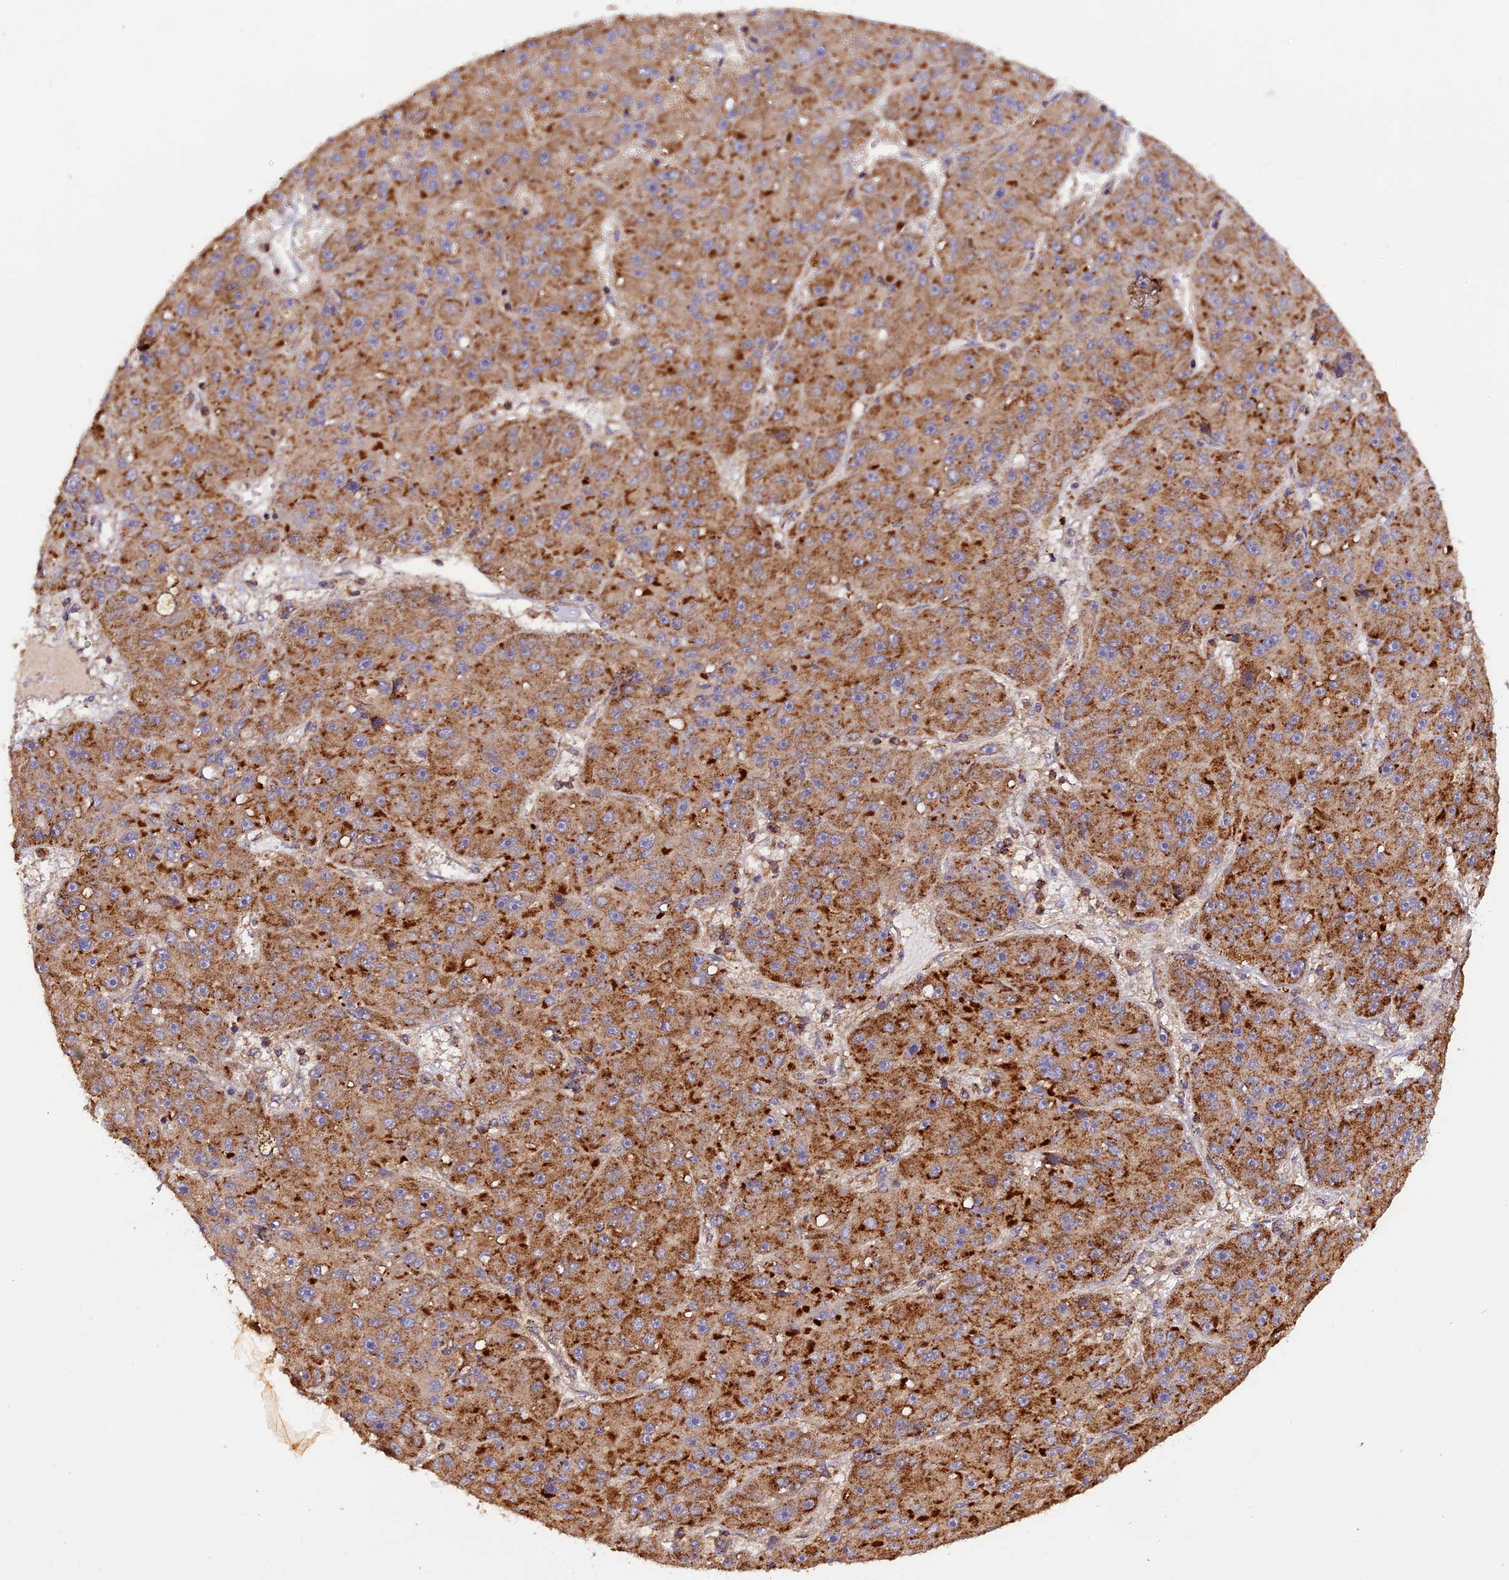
{"staining": {"intensity": "strong", "quantity": ">75%", "location": "cytoplasmic/membranous"}, "tissue": "liver cancer", "cell_type": "Tumor cells", "image_type": "cancer", "snomed": [{"axis": "morphology", "description": "Carcinoma, Hepatocellular, NOS"}, {"axis": "topography", "description": "Liver"}], "caption": "Liver cancer (hepatocellular carcinoma) tissue reveals strong cytoplasmic/membranous staining in approximately >75% of tumor cells", "gene": "PEX3", "patient": {"sex": "male", "age": 67}}